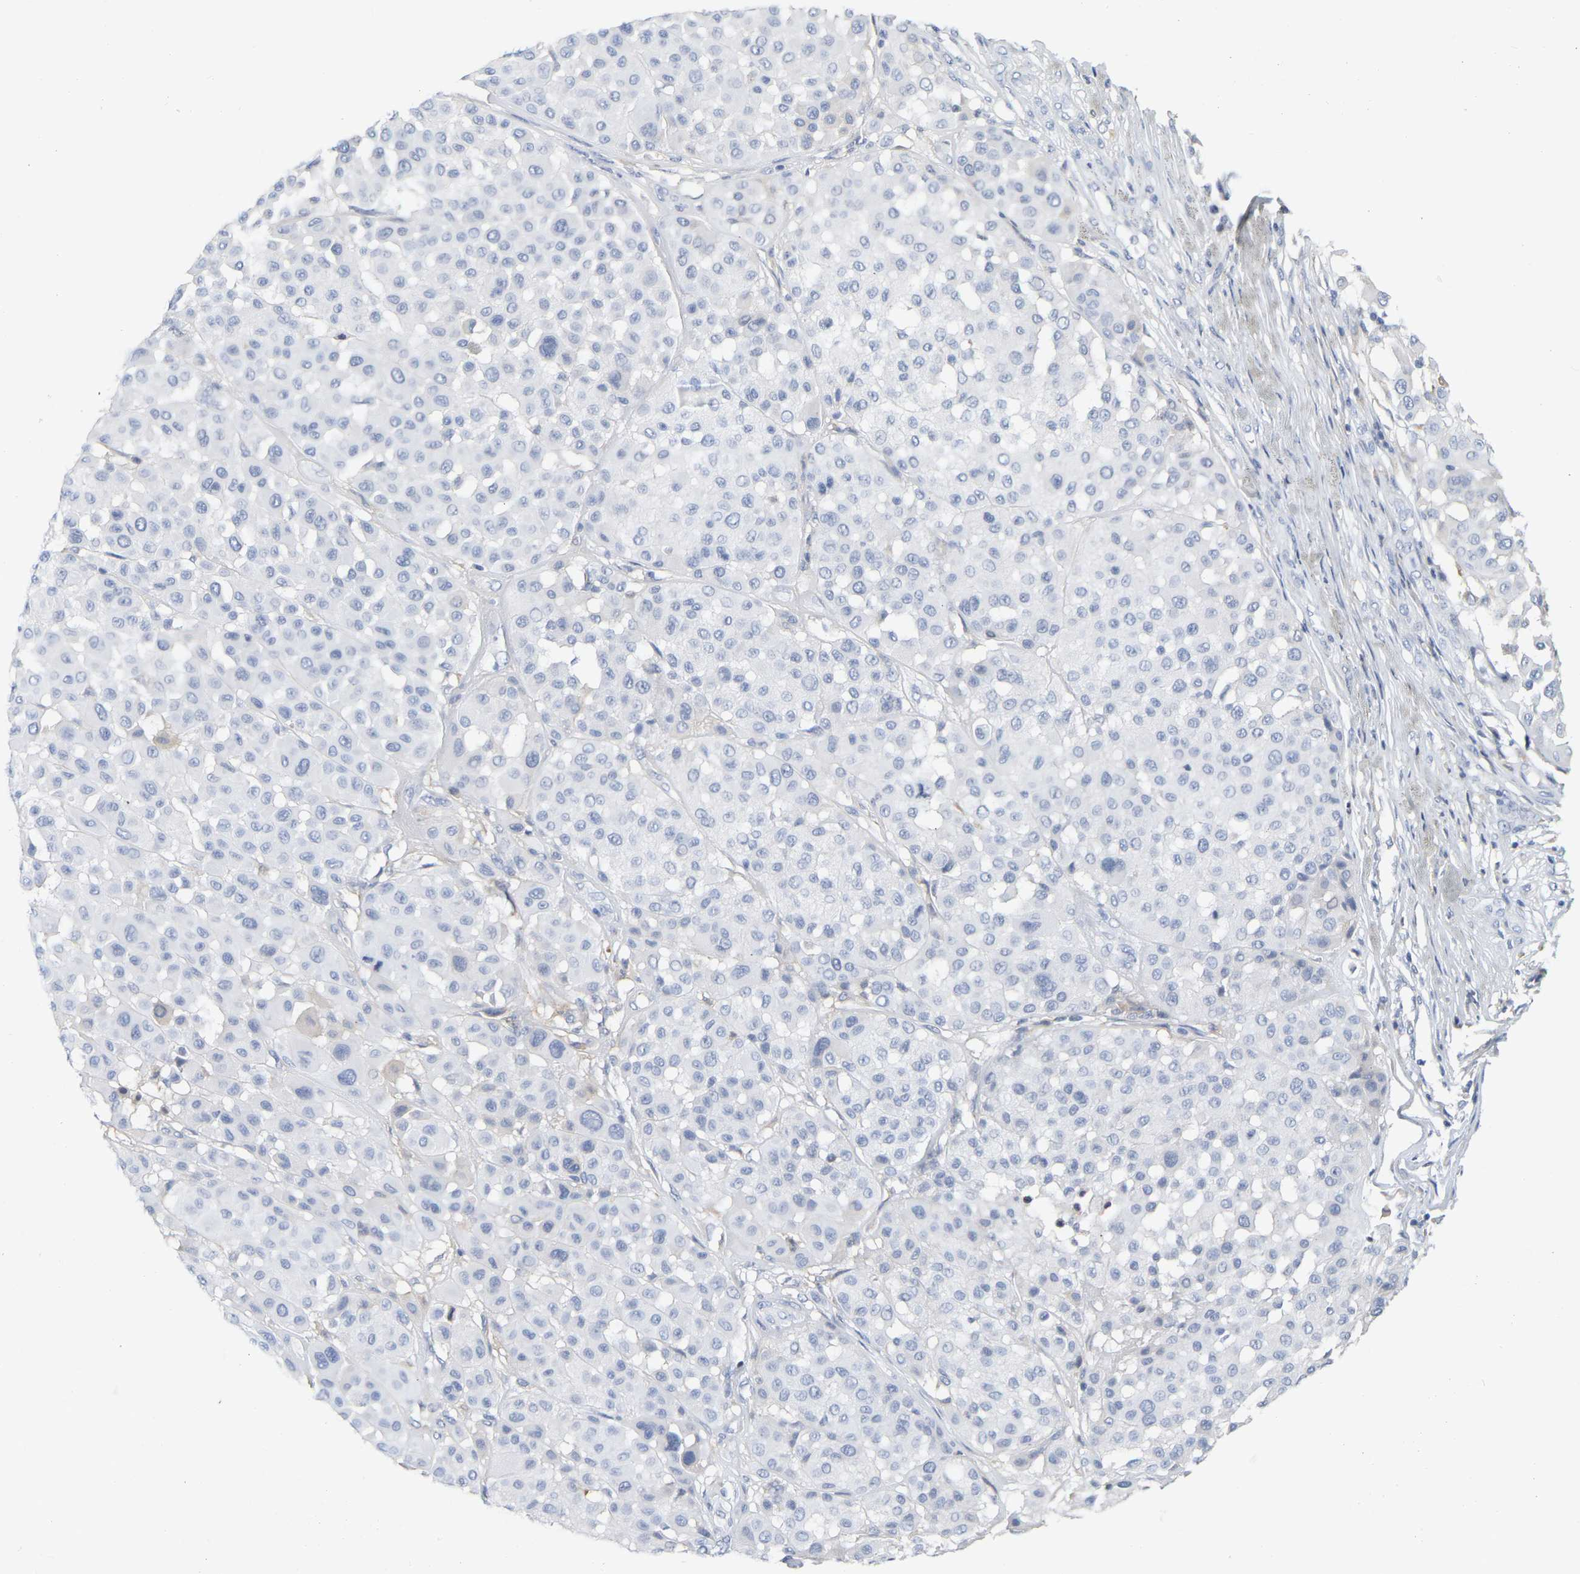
{"staining": {"intensity": "negative", "quantity": "none", "location": "none"}, "tissue": "melanoma", "cell_type": "Tumor cells", "image_type": "cancer", "snomed": [{"axis": "morphology", "description": "Malignant melanoma, Metastatic site"}, {"axis": "topography", "description": "Soft tissue"}], "caption": "Tumor cells show no significant positivity in malignant melanoma (metastatic site). (DAB (3,3'-diaminobenzidine) IHC, high magnification).", "gene": "GNAS", "patient": {"sex": "male", "age": 41}}